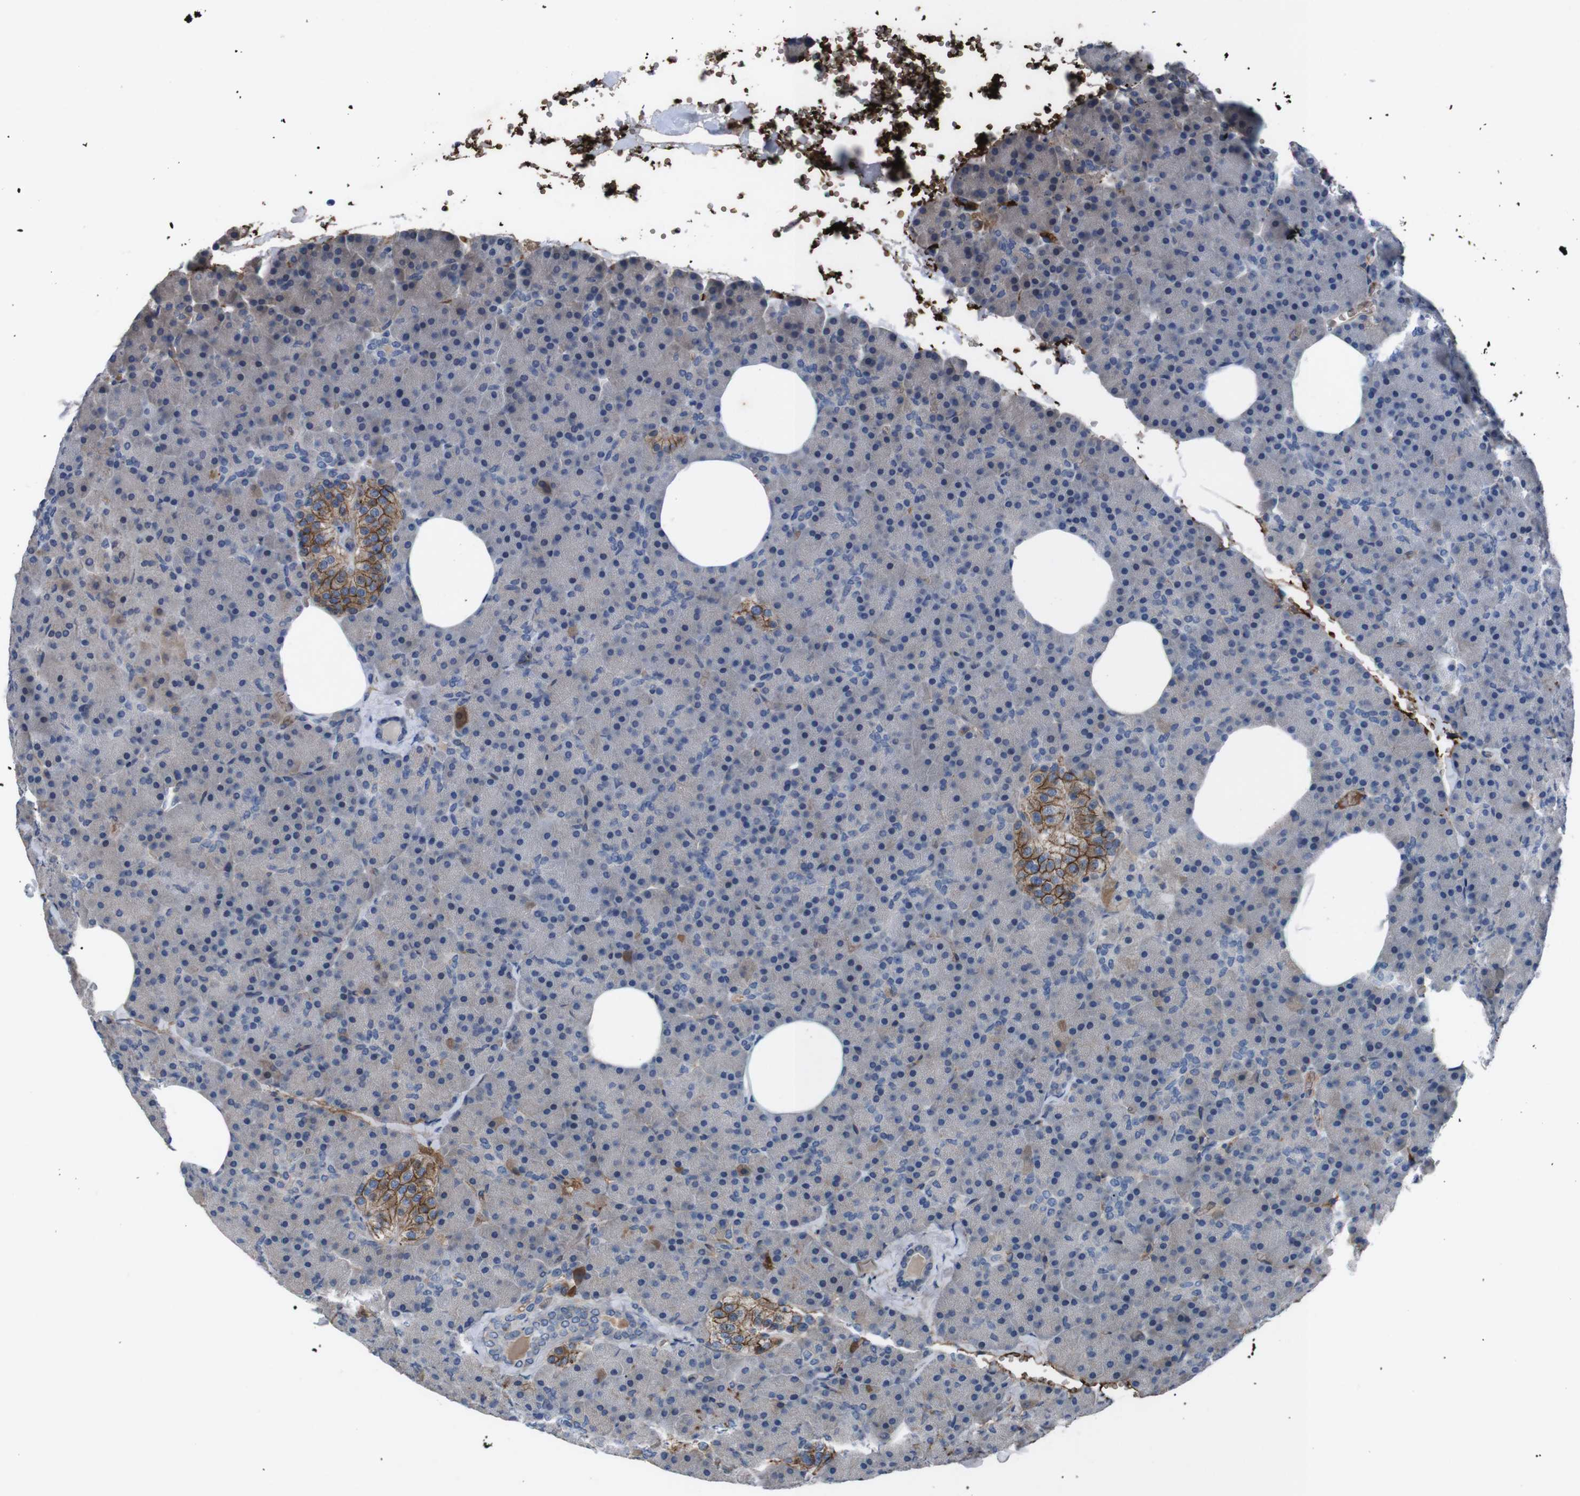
{"staining": {"intensity": "negative", "quantity": "none", "location": "none"}, "tissue": "pancreas", "cell_type": "Exocrine glandular cells", "image_type": "normal", "snomed": [{"axis": "morphology", "description": "Normal tissue, NOS"}, {"axis": "topography", "description": "Pancreas"}], "caption": "The IHC photomicrograph has no significant expression in exocrine glandular cells of pancreas.", "gene": "SPTB", "patient": {"sex": "female", "age": 35}}